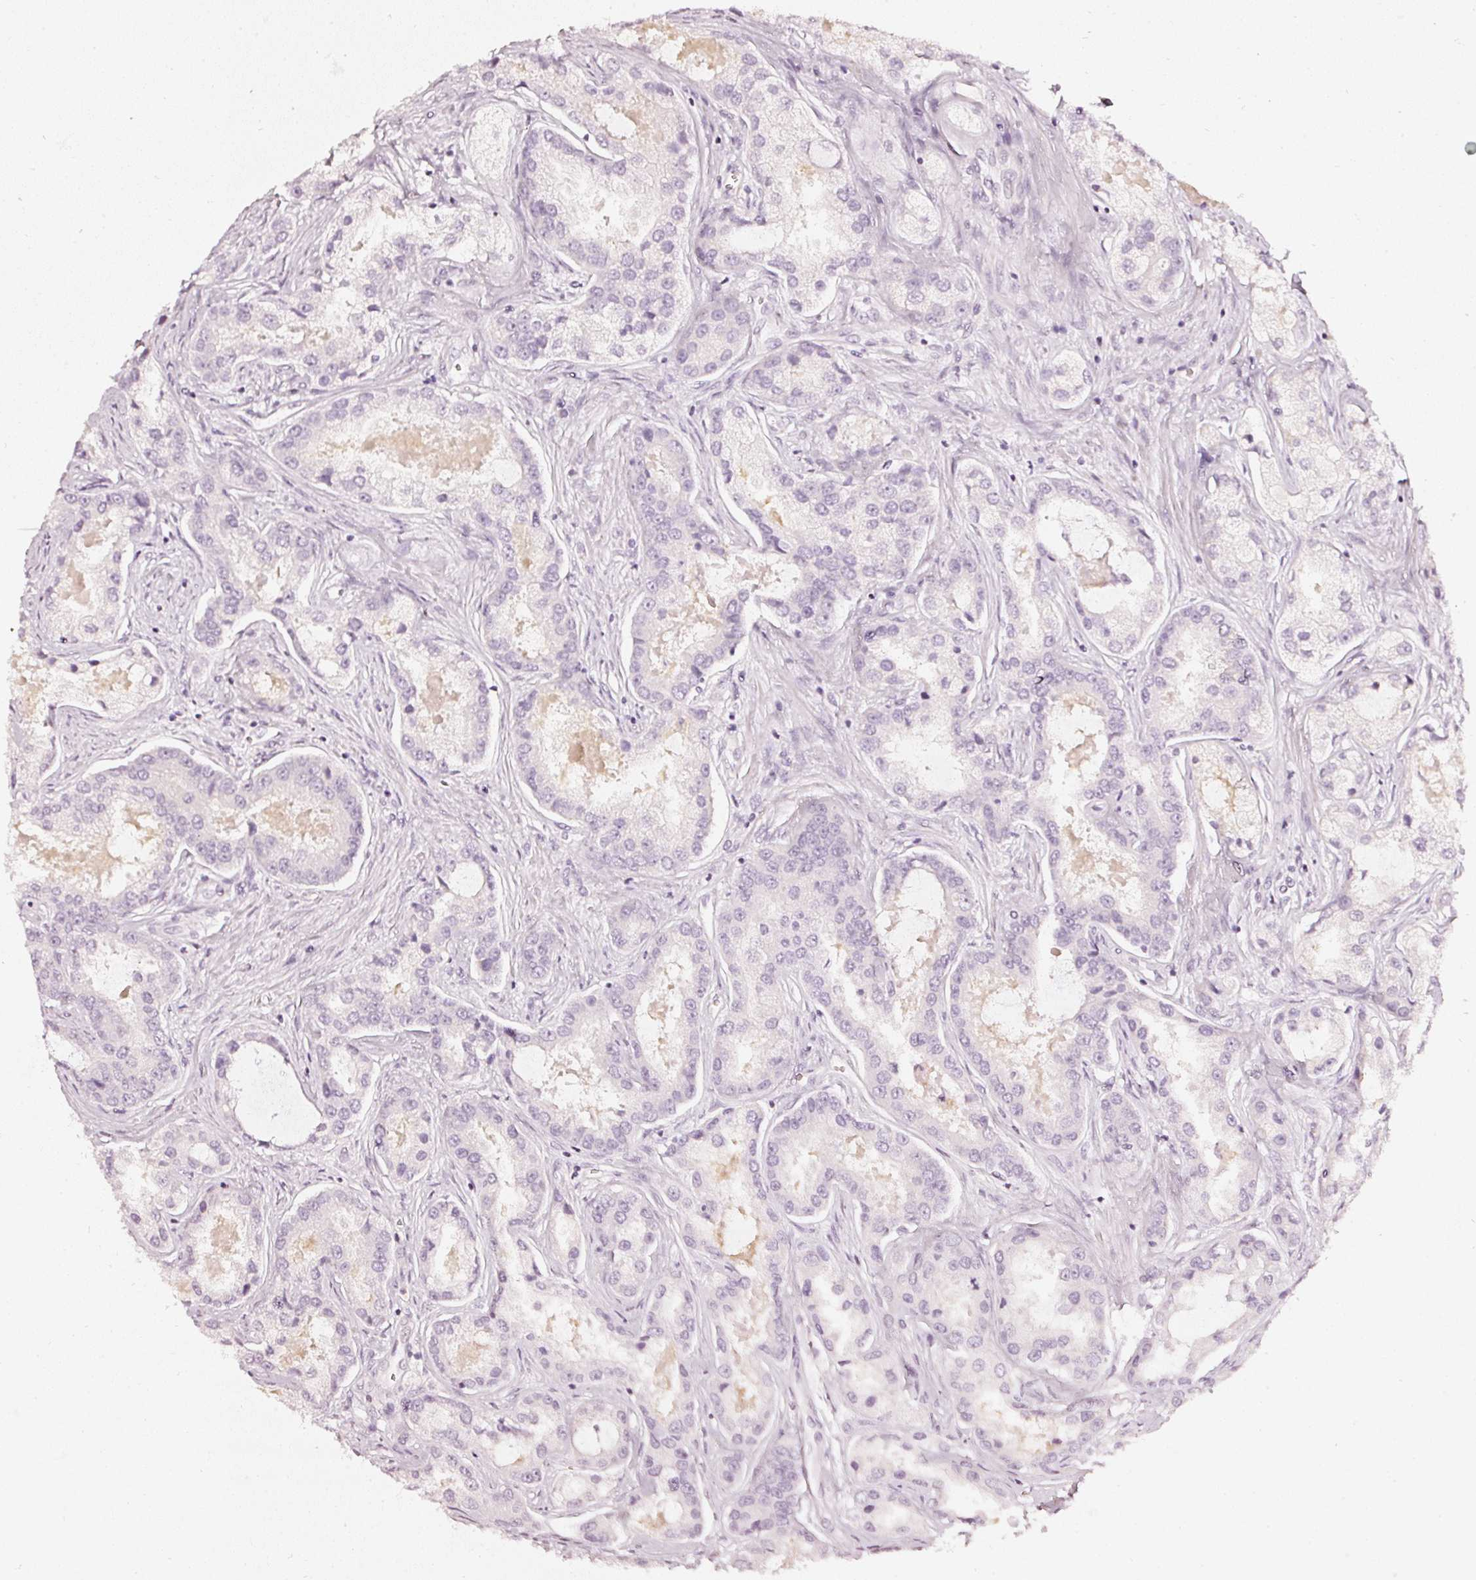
{"staining": {"intensity": "negative", "quantity": "none", "location": "none"}, "tissue": "prostate cancer", "cell_type": "Tumor cells", "image_type": "cancer", "snomed": [{"axis": "morphology", "description": "Adenocarcinoma, Low grade"}, {"axis": "topography", "description": "Prostate"}], "caption": "An IHC histopathology image of prostate adenocarcinoma (low-grade) is shown. There is no staining in tumor cells of prostate adenocarcinoma (low-grade). (DAB immunohistochemistry, high magnification).", "gene": "CNP", "patient": {"sex": "male", "age": 68}}